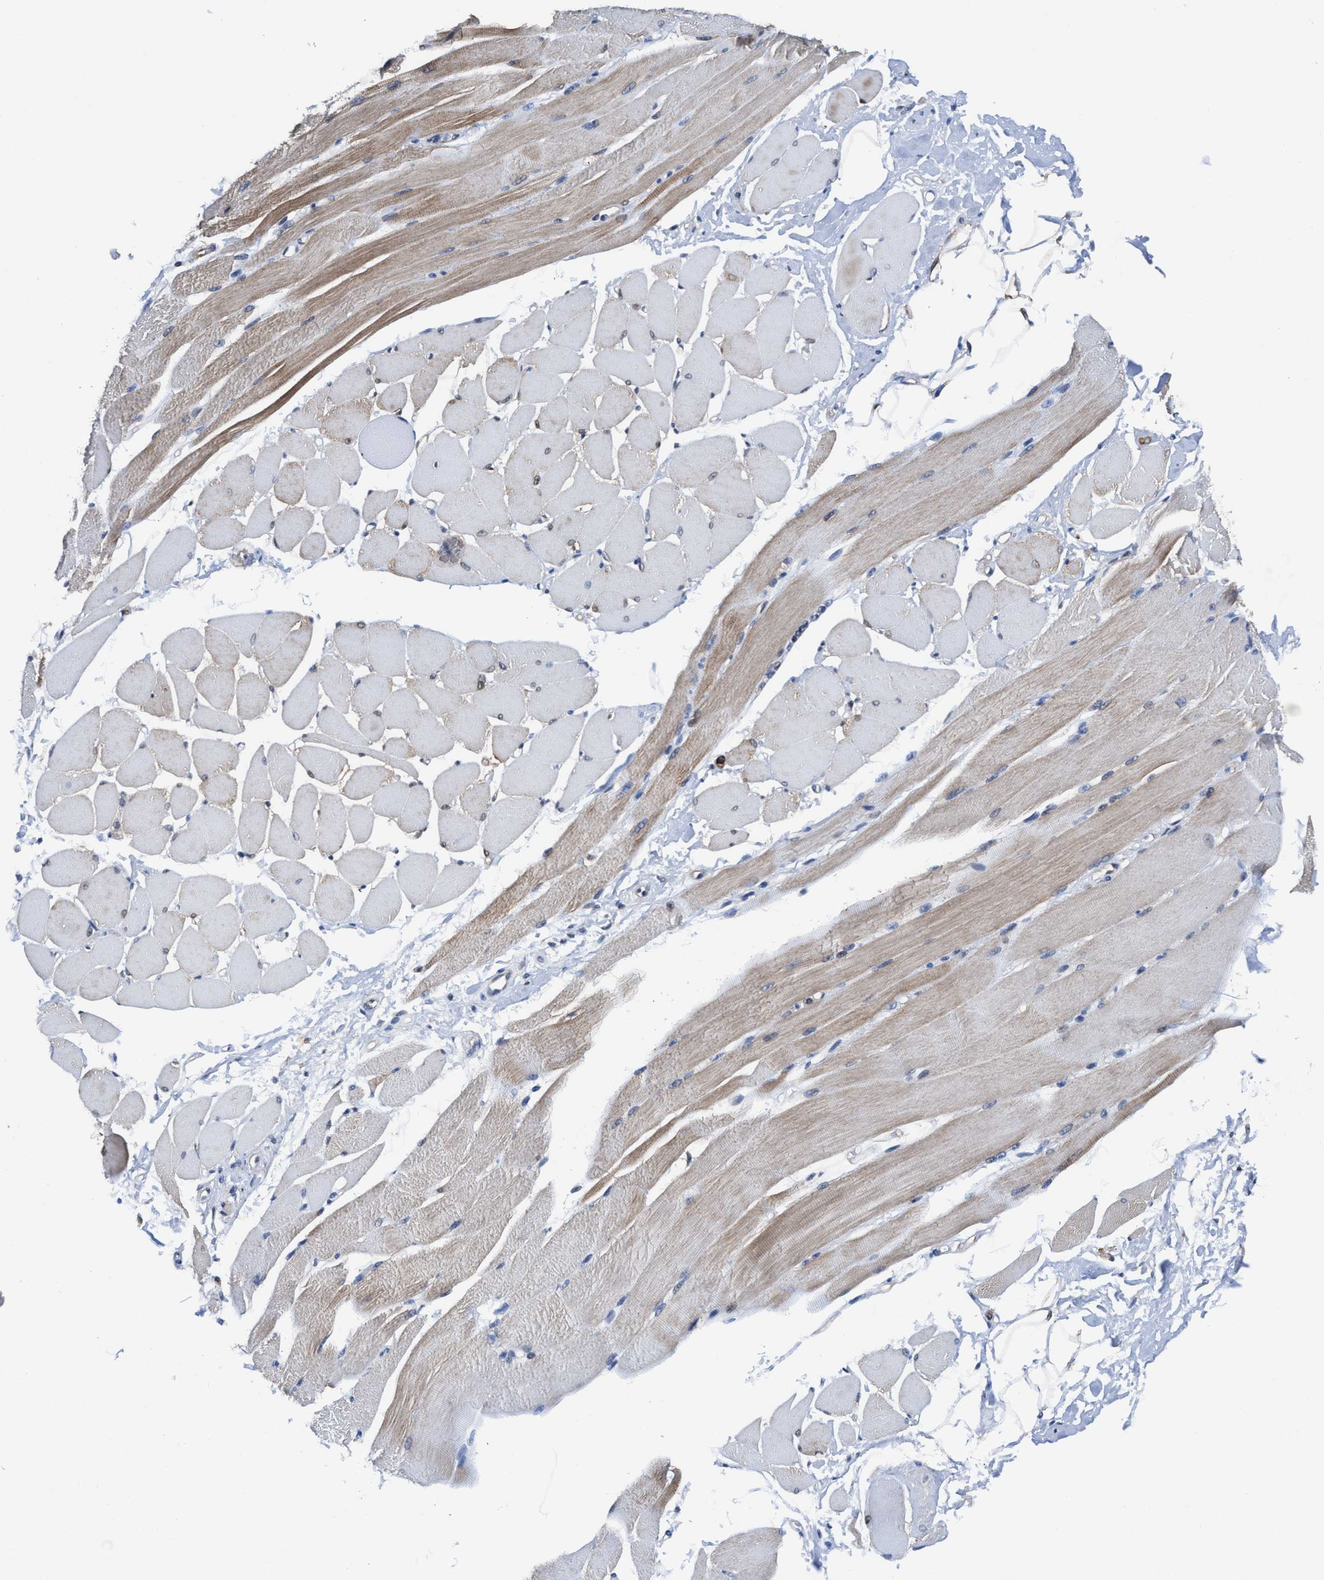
{"staining": {"intensity": "strong", "quantity": "25%-75%", "location": "cytoplasmic/membranous"}, "tissue": "skeletal muscle", "cell_type": "Myocytes", "image_type": "normal", "snomed": [{"axis": "morphology", "description": "Normal tissue, NOS"}, {"axis": "topography", "description": "Skeletal muscle"}, {"axis": "topography", "description": "Peripheral nerve tissue"}], "caption": "Protein expression analysis of benign skeletal muscle shows strong cytoplasmic/membranous positivity in about 25%-75% of myocytes.", "gene": "KIF12", "patient": {"sex": "female", "age": 84}}